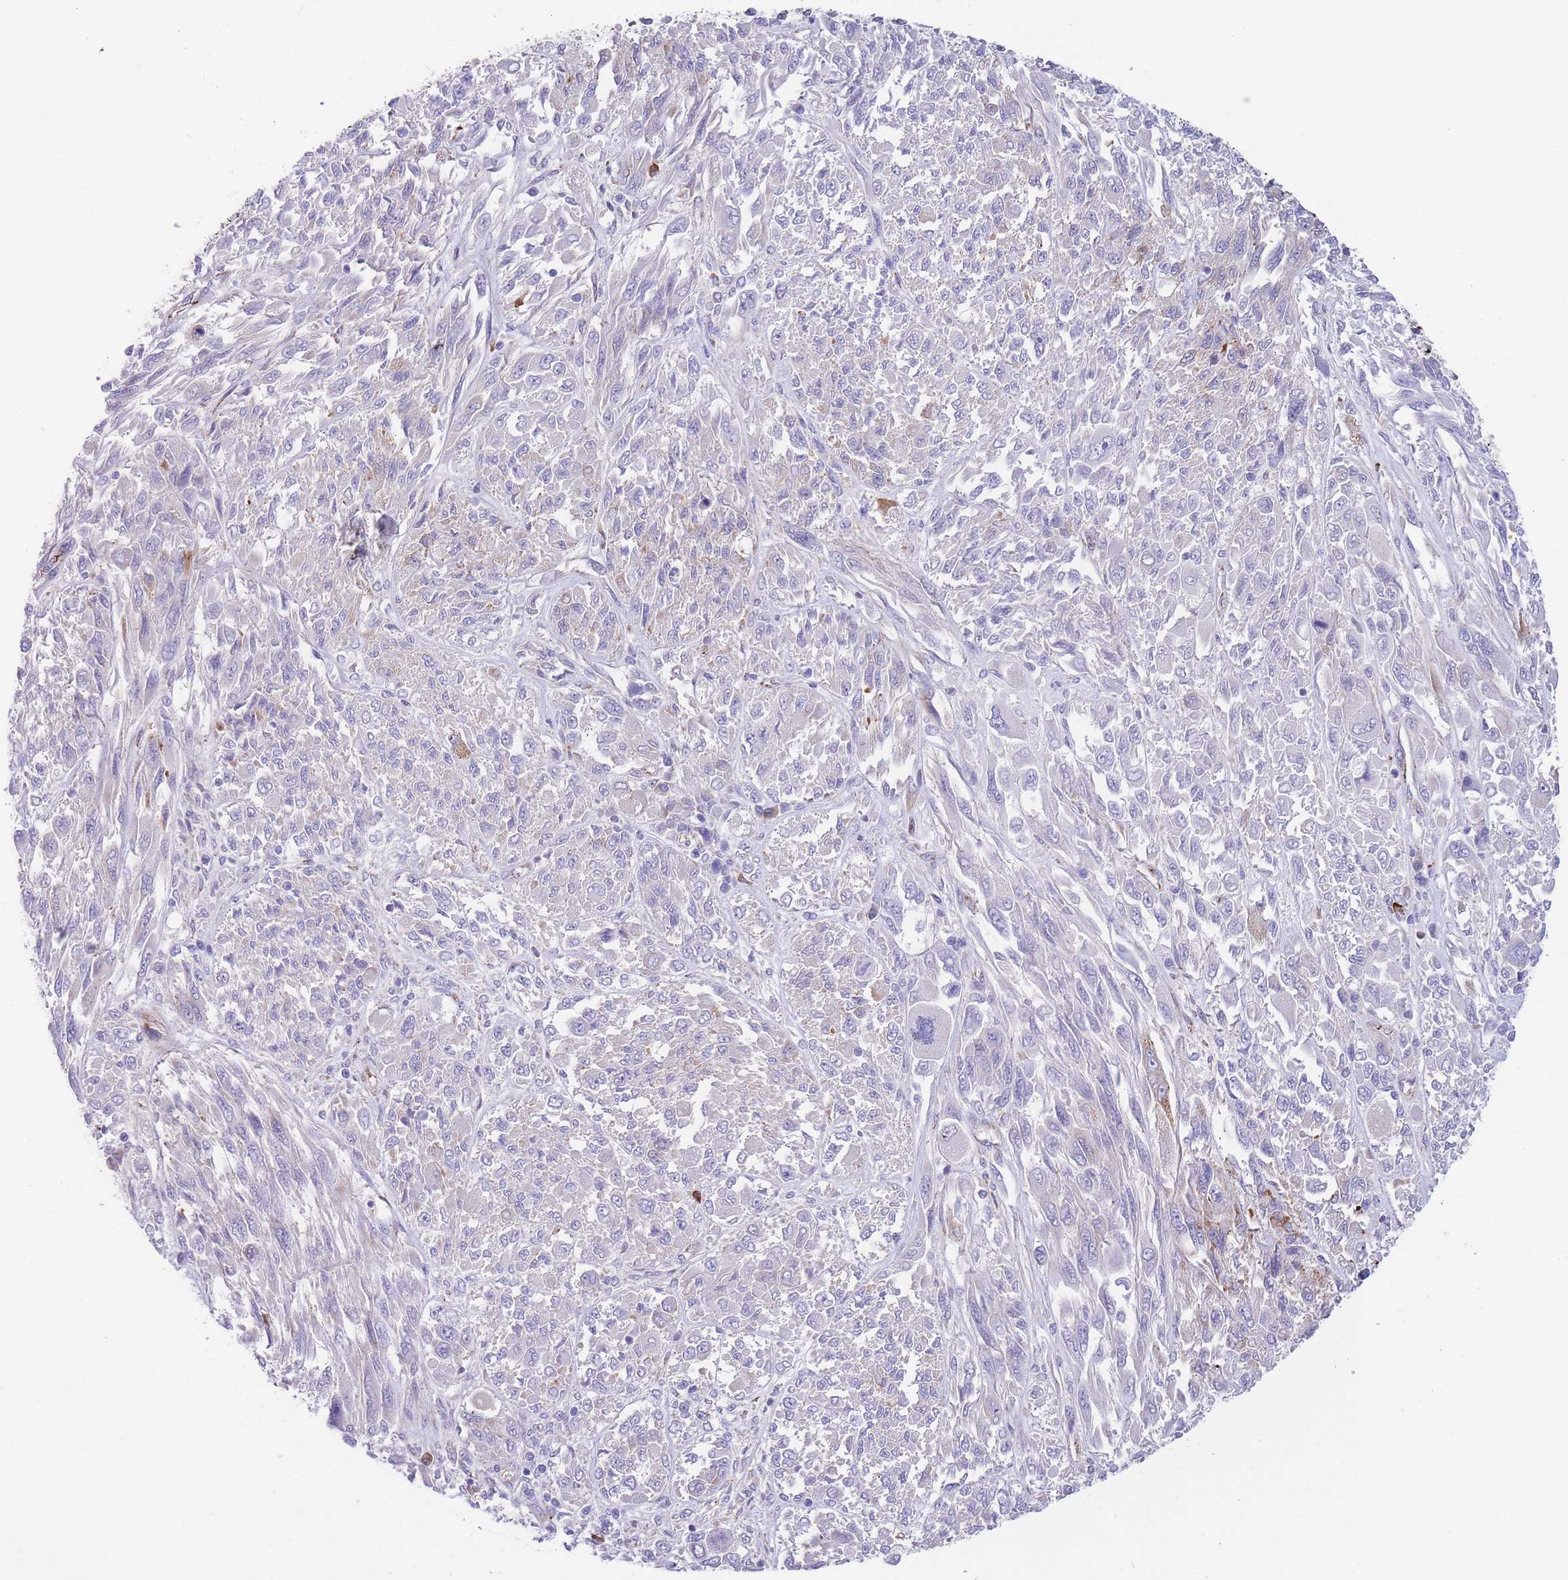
{"staining": {"intensity": "negative", "quantity": "none", "location": "none"}, "tissue": "melanoma", "cell_type": "Tumor cells", "image_type": "cancer", "snomed": [{"axis": "morphology", "description": "Malignant melanoma, NOS"}, {"axis": "topography", "description": "Skin"}], "caption": "Tumor cells are negative for brown protein staining in malignant melanoma.", "gene": "DET1", "patient": {"sex": "female", "age": 91}}